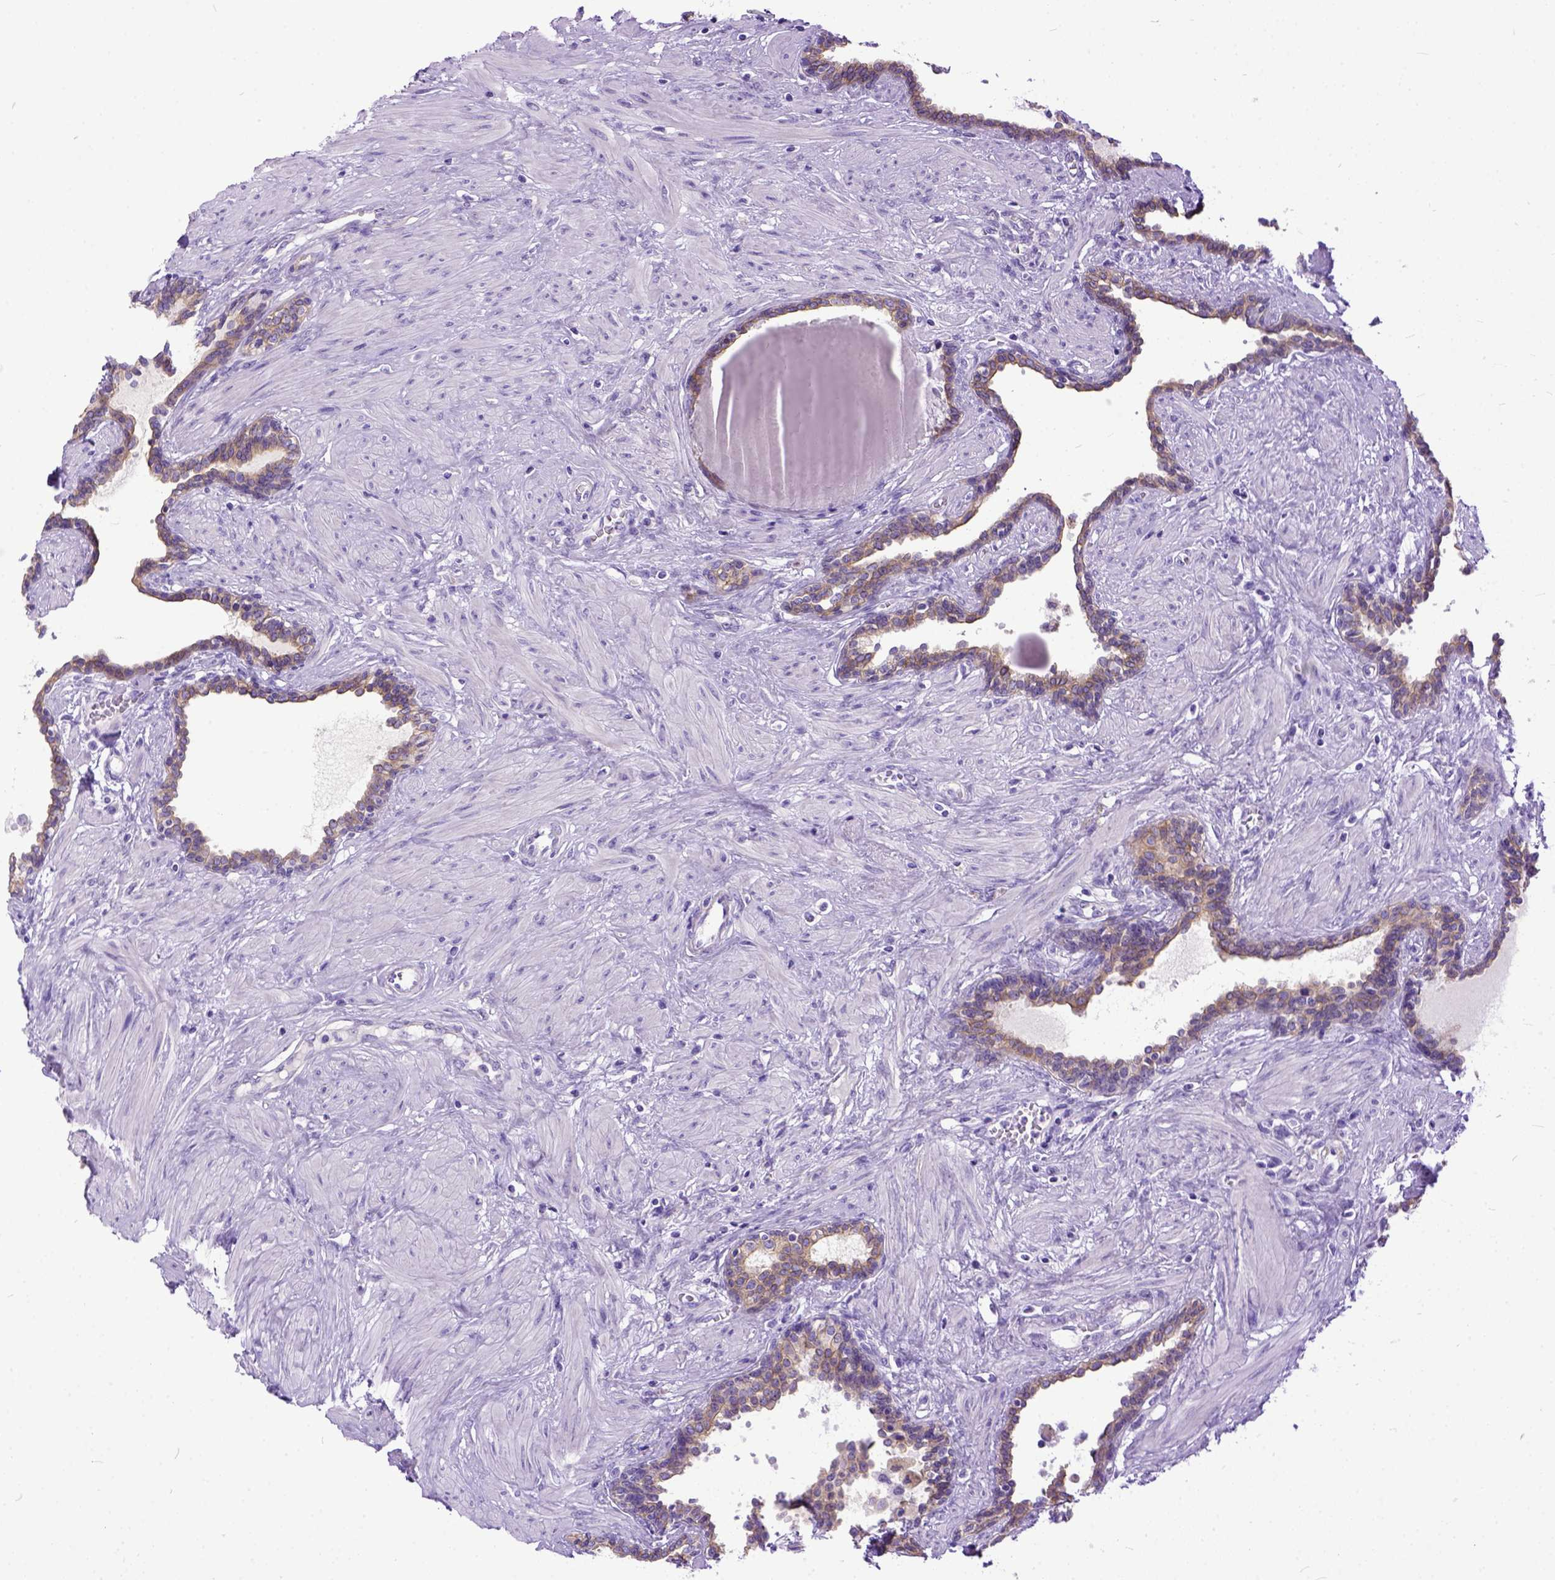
{"staining": {"intensity": "weak", "quantity": "<25%", "location": "cytoplasmic/membranous"}, "tissue": "prostate", "cell_type": "Glandular cells", "image_type": "normal", "snomed": [{"axis": "morphology", "description": "Normal tissue, NOS"}, {"axis": "topography", "description": "Prostate"}], "caption": "Immunohistochemistry image of unremarkable prostate: prostate stained with DAB (3,3'-diaminobenzidine) reveals no significant protein positivity in glandular cells.", "gene": "PPL", "patient": {"sex": "male", "age": 55}}